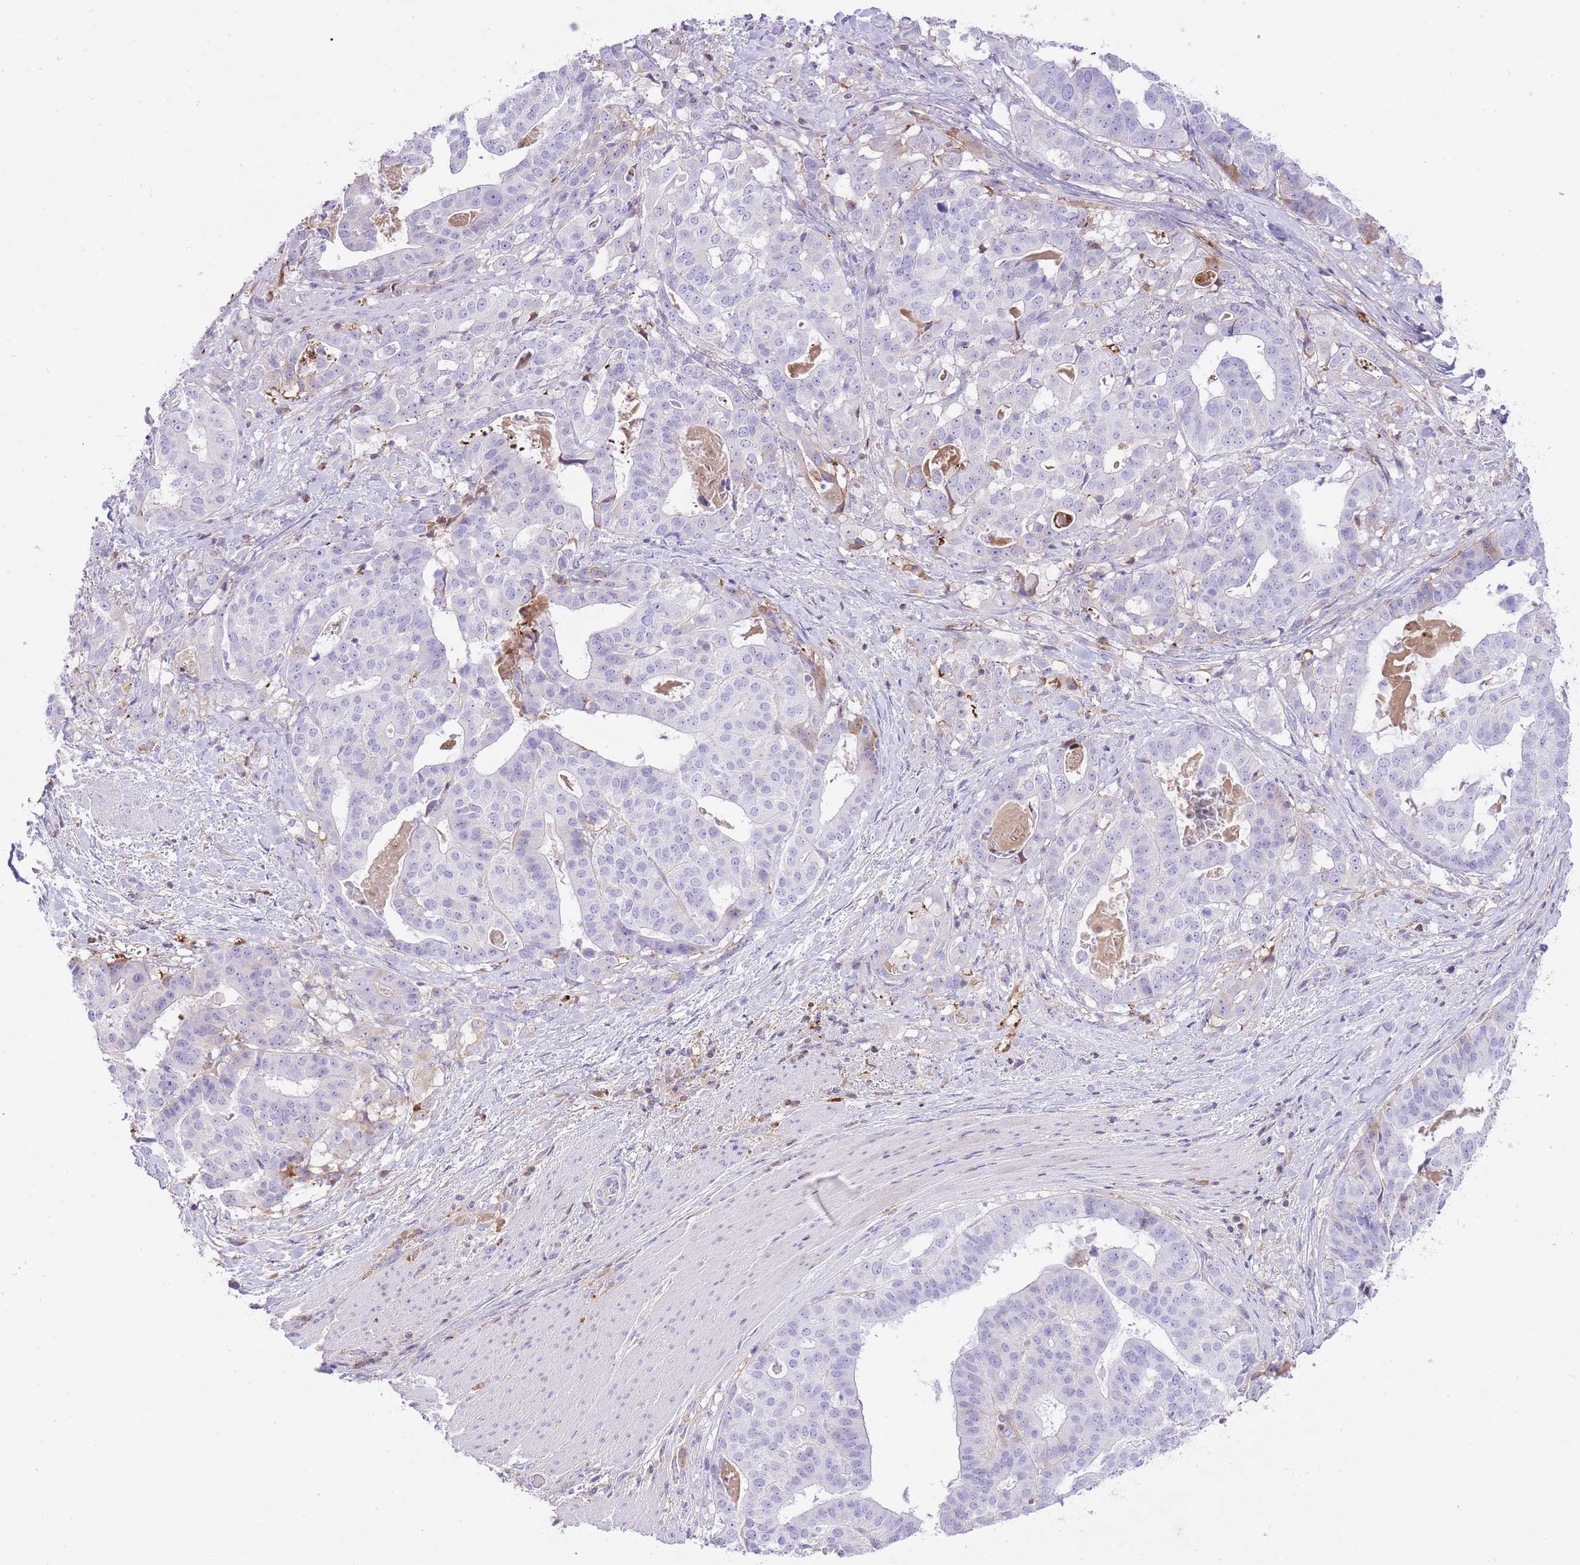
{"staining": {"intensity": "negative", "quantity": "none", "location": "none"}, "tissue": "stomach cancer", "cell_type": "Tumor cells", "image_type": "cancer", "snomed": [{"axis": "morphology", "description": "Adenocarcinoma, NOS"}, {"axis": "topography", "description": "Stomach"}], "caption": "This micrograph is of stomach adenocarcinoma stained with immunohistochemistry (IHC) to label a protein in brown with the nuclei are counter-stained blue. There is no staining in tumor cells. (DAB (3,3'-diaminobenzidine) immunohistochemistry with hematoxylin counter stain).", "gene": "HRG", "patient": {"sex": "male", "age": 48}}